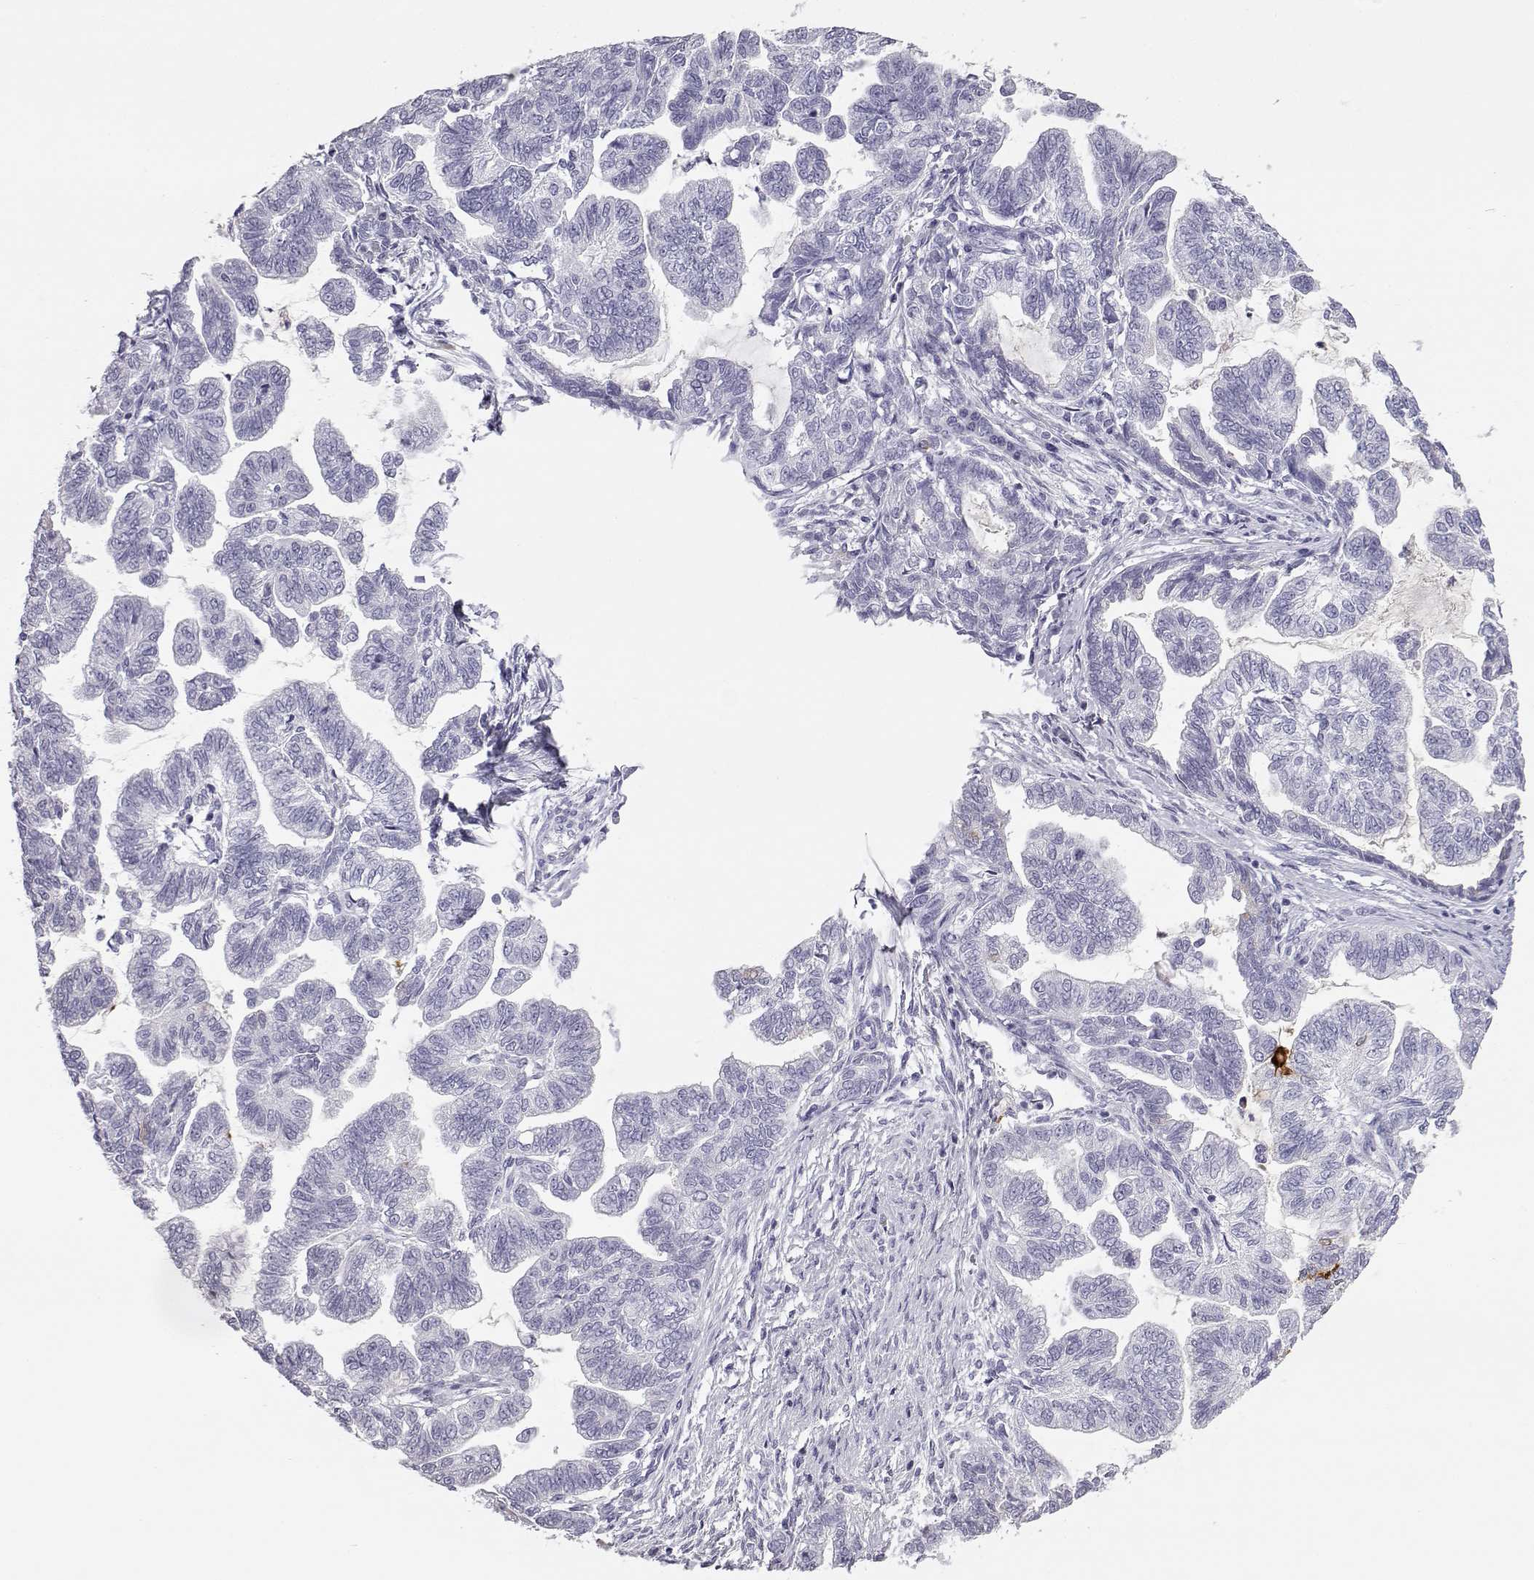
{"staining": {"intensity": "negative", "quantity": "none", "location": "none"}, "tissue": "stomach cancer", "cell_type": "Tumor cells", "image_type": "cancer", "snomed": [{"axis": "morphology", "description": "Adenocarcinoma, NOS"}, {"axis": "topography", "description": "Stomach"}], "caption": "IHC of adenocarcinoma (stomach) shows no staining in tumor cells. (IHC, brightfield microscopy, high magnification).", "gene": "ITLN2", "patient": {"sex": "male", "age": 83}}